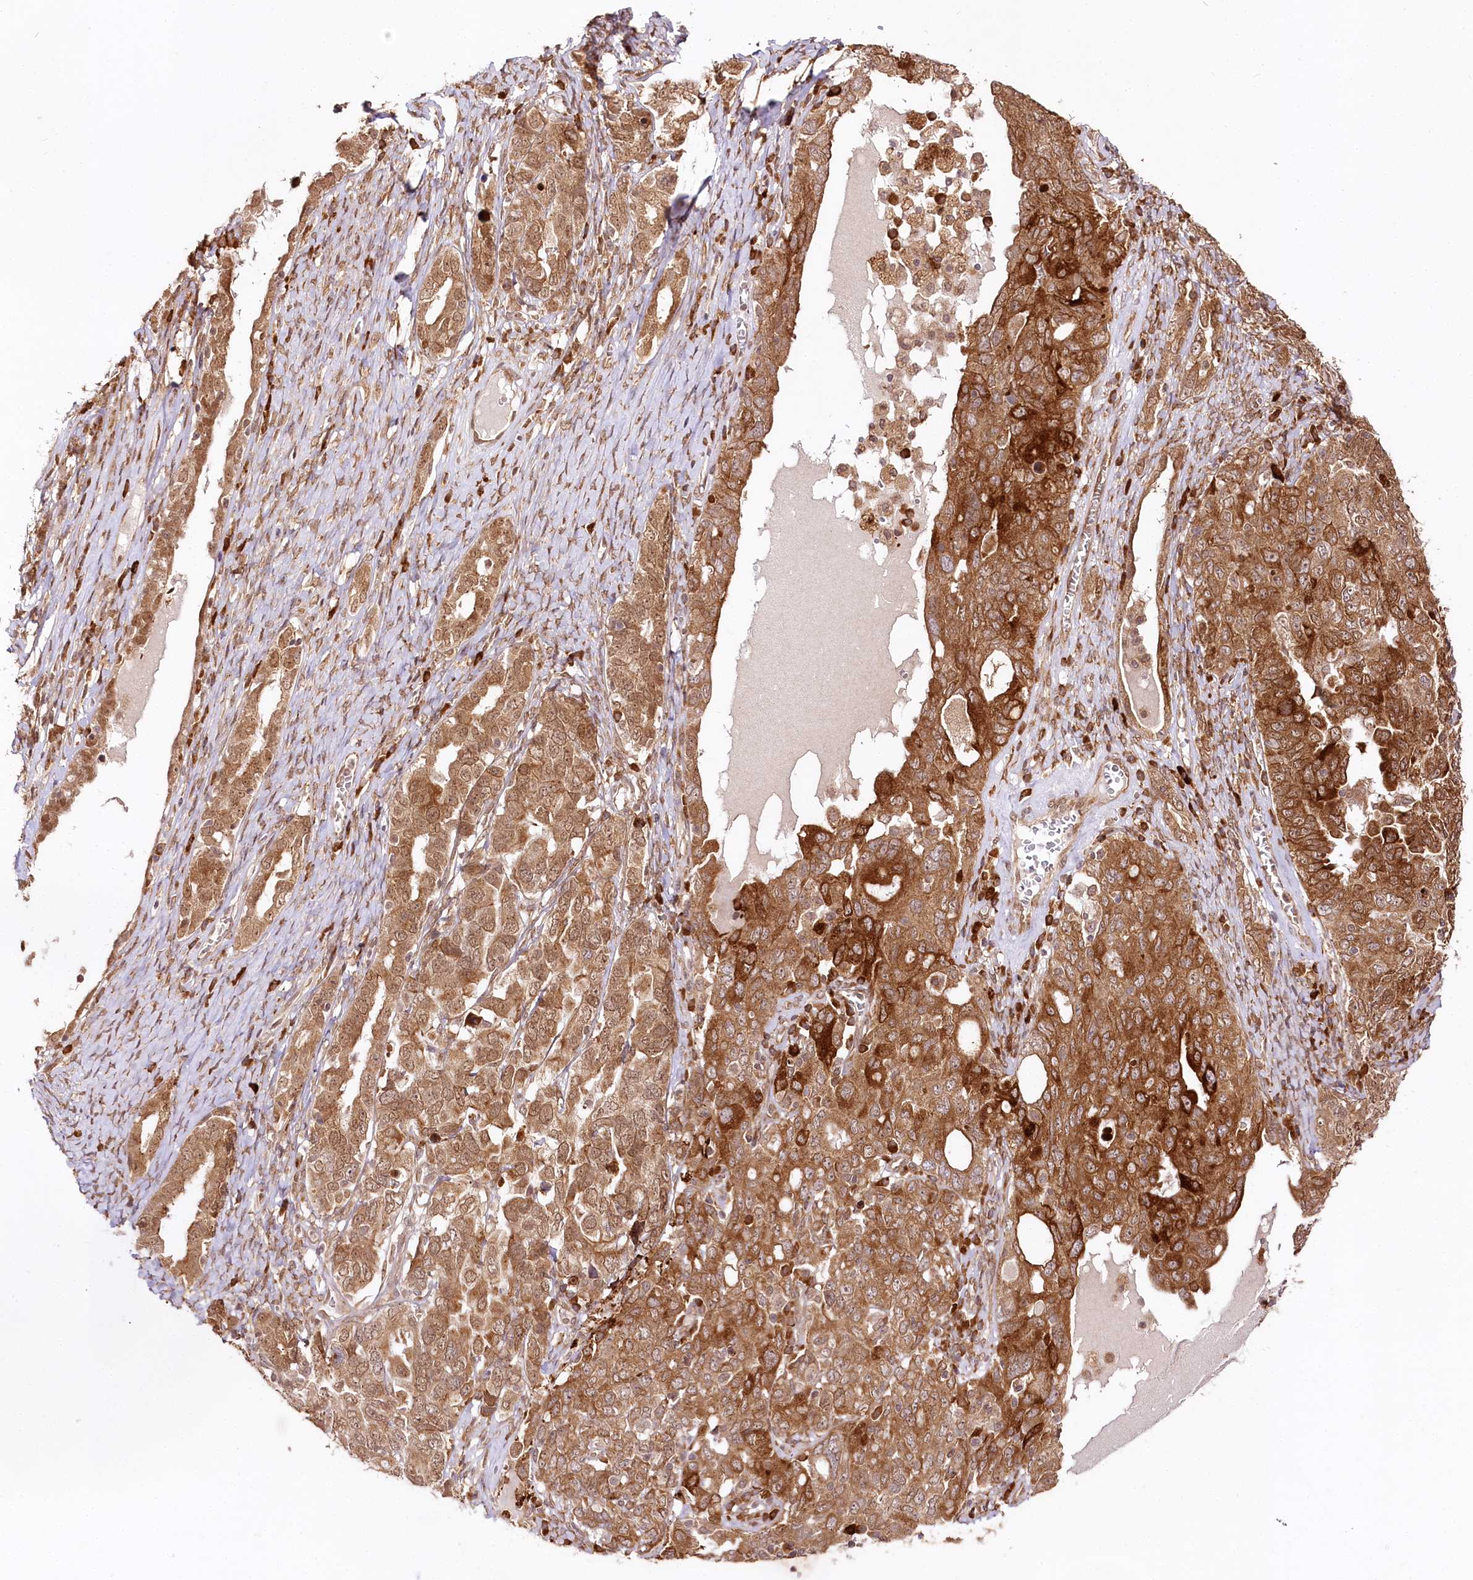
{"staining": {"intensity": "strong", "quantity": ">75%", "location": "cytoplasmic/membranous"}, "tissue": "ovarian cancer", "cell_type": "Tumor cells", "image_type": "cancer", "snomed": [{"axis": "morphology", "description": "Carcinoma, endometroid"}, {"axis": "topography", "description": "Ovary"}], "caption": "Tumor cells reveal high levels of strong cytoplasmic/membranous positivity in approximately >75% of cells in ovarian cancer (endometroid carcinoma). The protein of interest is stained brown, and the nuclei are stained in blue (DAB IHC with brightfield microscopy, high magnification).", "gene": "ENSG00000144785", "patient": {"sex": "female", "age": 62}}